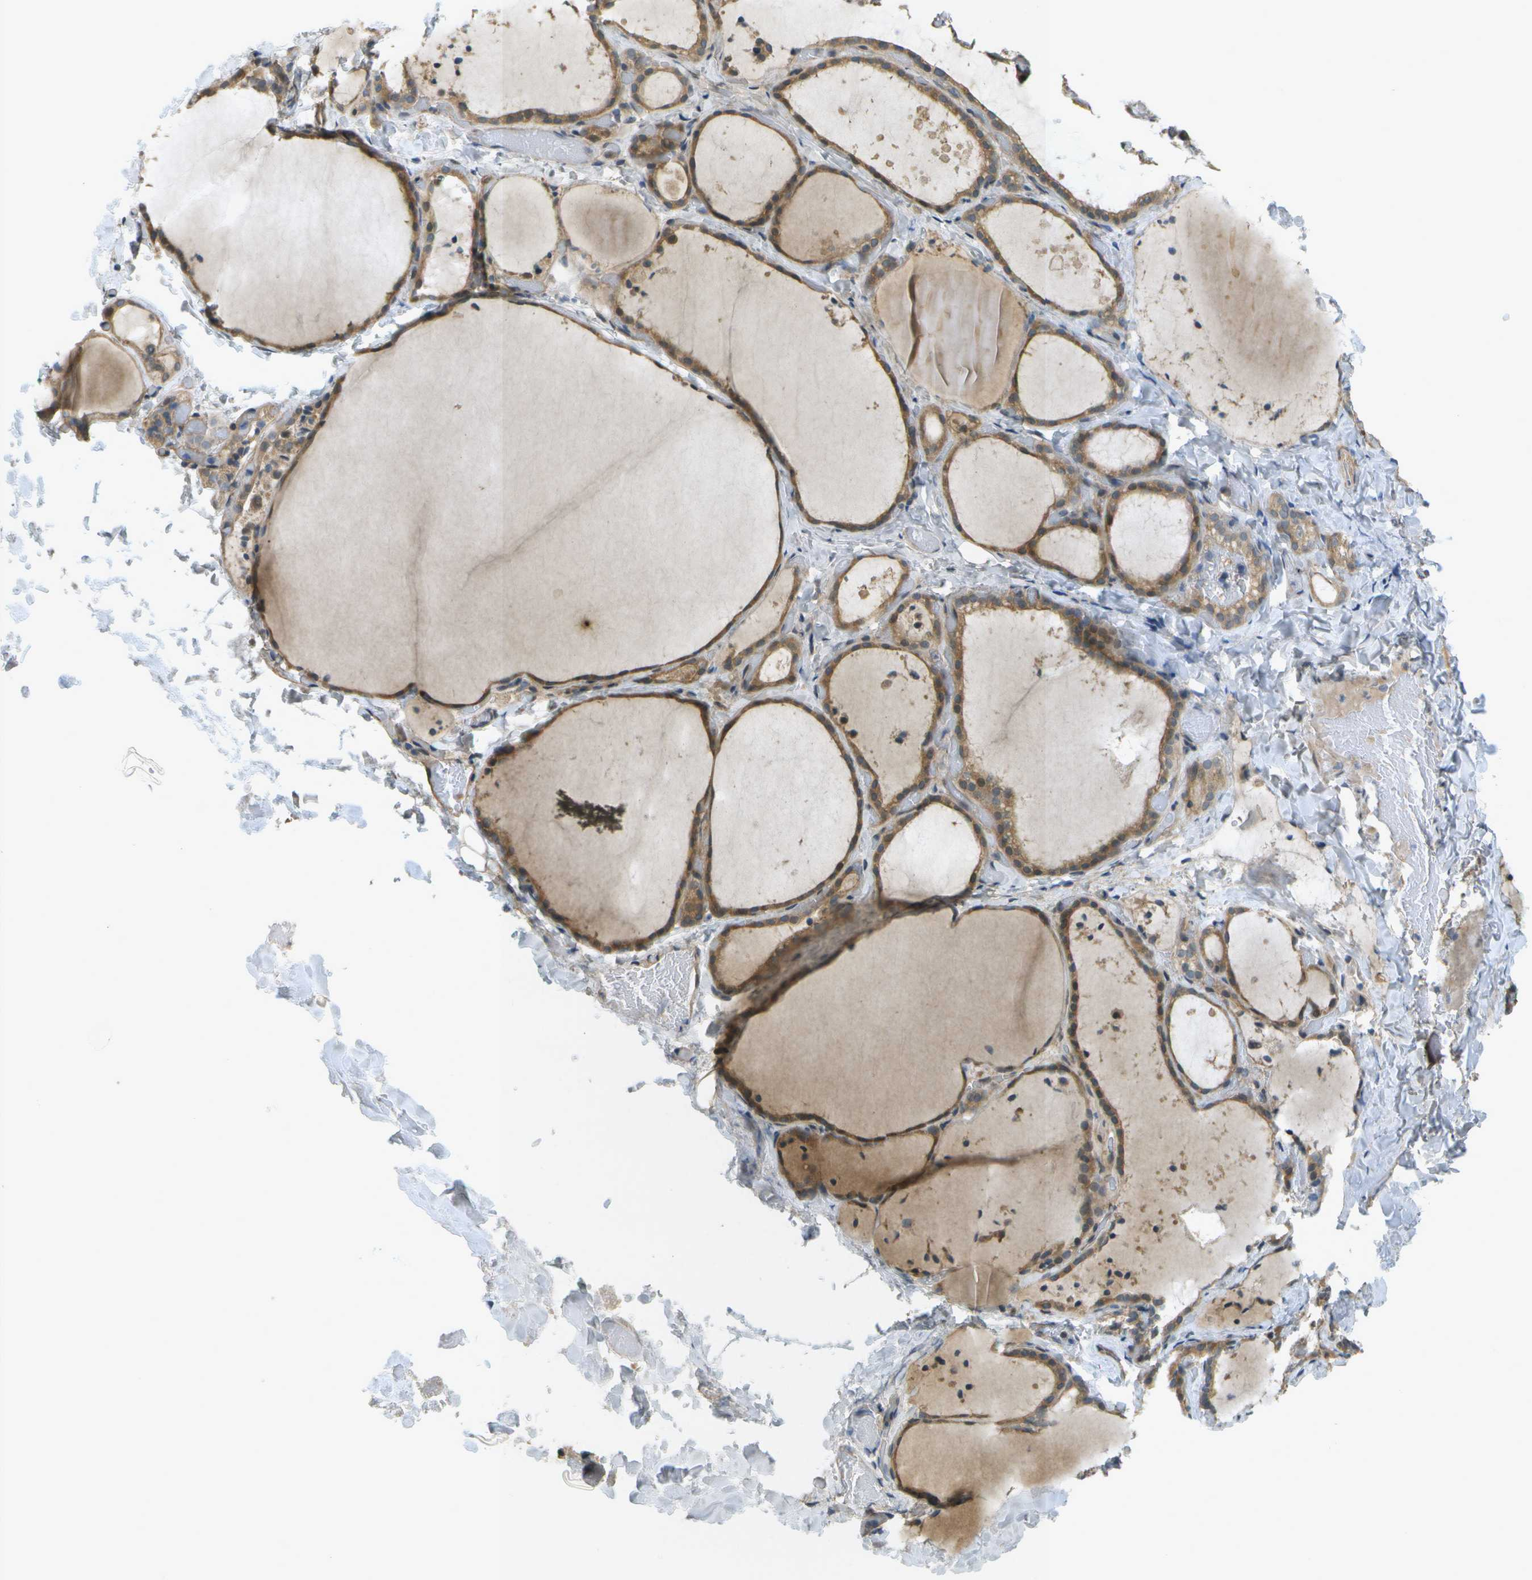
{"staining": {"intensity": "moderate", "quantity": ">75%", "location": "cytoplasmic/membranous"}, "tissue": "thyroid gland", "cell_type": "Glandular cells", "image_type": "normal", "snomed": [{"axis": "morphology", "description": "Normal tissue, NOS"}, {"axis": "topography", "description": "Thyroid gland"}], "caption": "This histopathology image demonstrates immunohistochemistry (IHC) staining of normal human thyroid gland, with medium moderate cytoplasmic/membranous staining in approximately >75% of glandular cells.", "gene": "WNK2", "patient": {"sex": "female", "age": 44}}